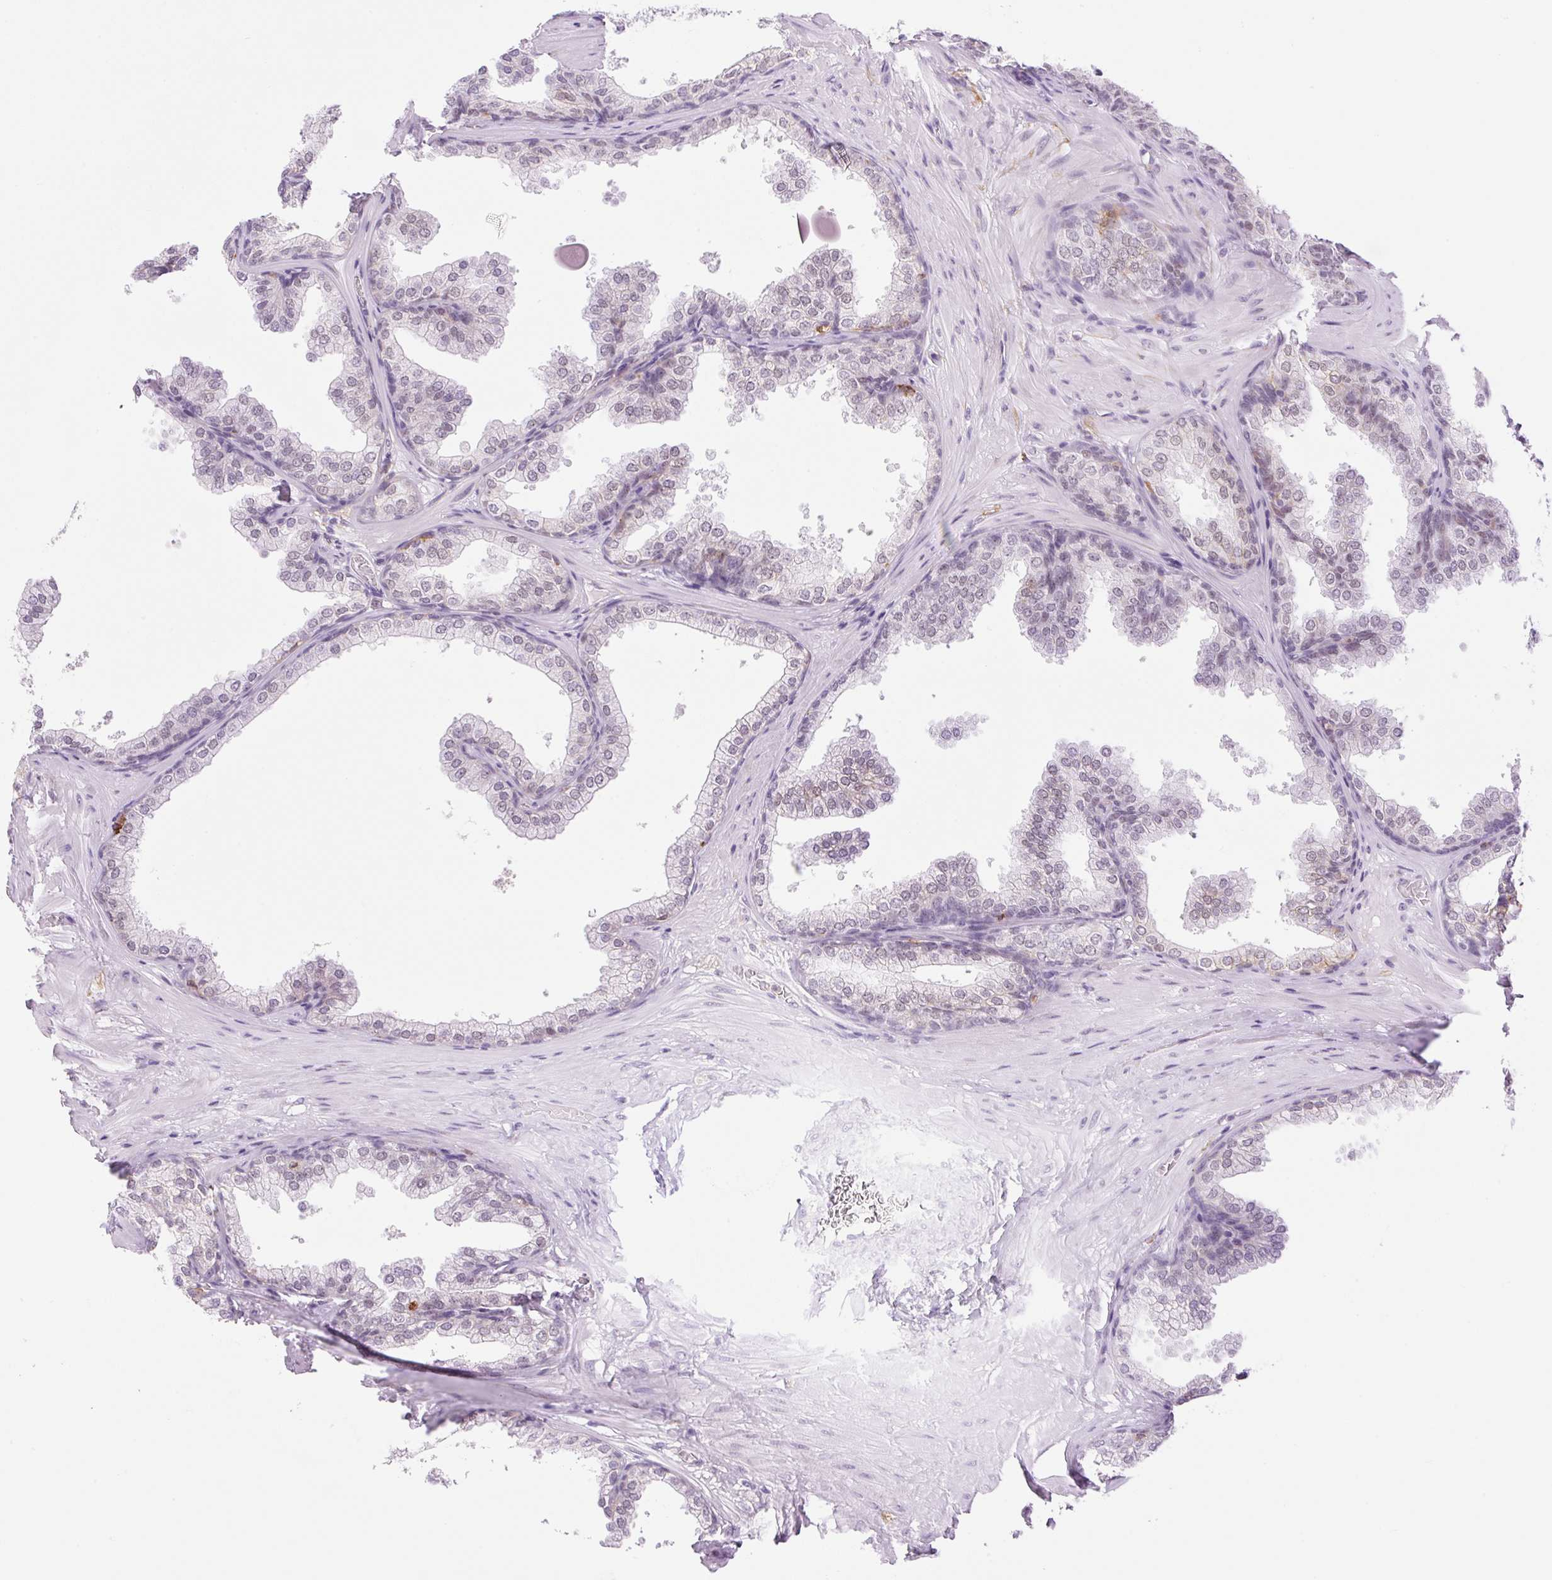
{"staining": {"intensity": "weak", "quantity": "<25%", "location": "nuclear"}, "tissue": "prostate", "cell_type": "Glandular cells", "image_type": "normal", "snomed": [{"axis": "morphology", "description": "Normal tissue, NOS"}, {"axis": "topography", "description": "Prostate"}], "caption": "Prostate was stained to show a protein in brown. There is no significant positivity in glandular cells.", "gene": "PALM3", "patient": {"sex": "male", "age": 37}}